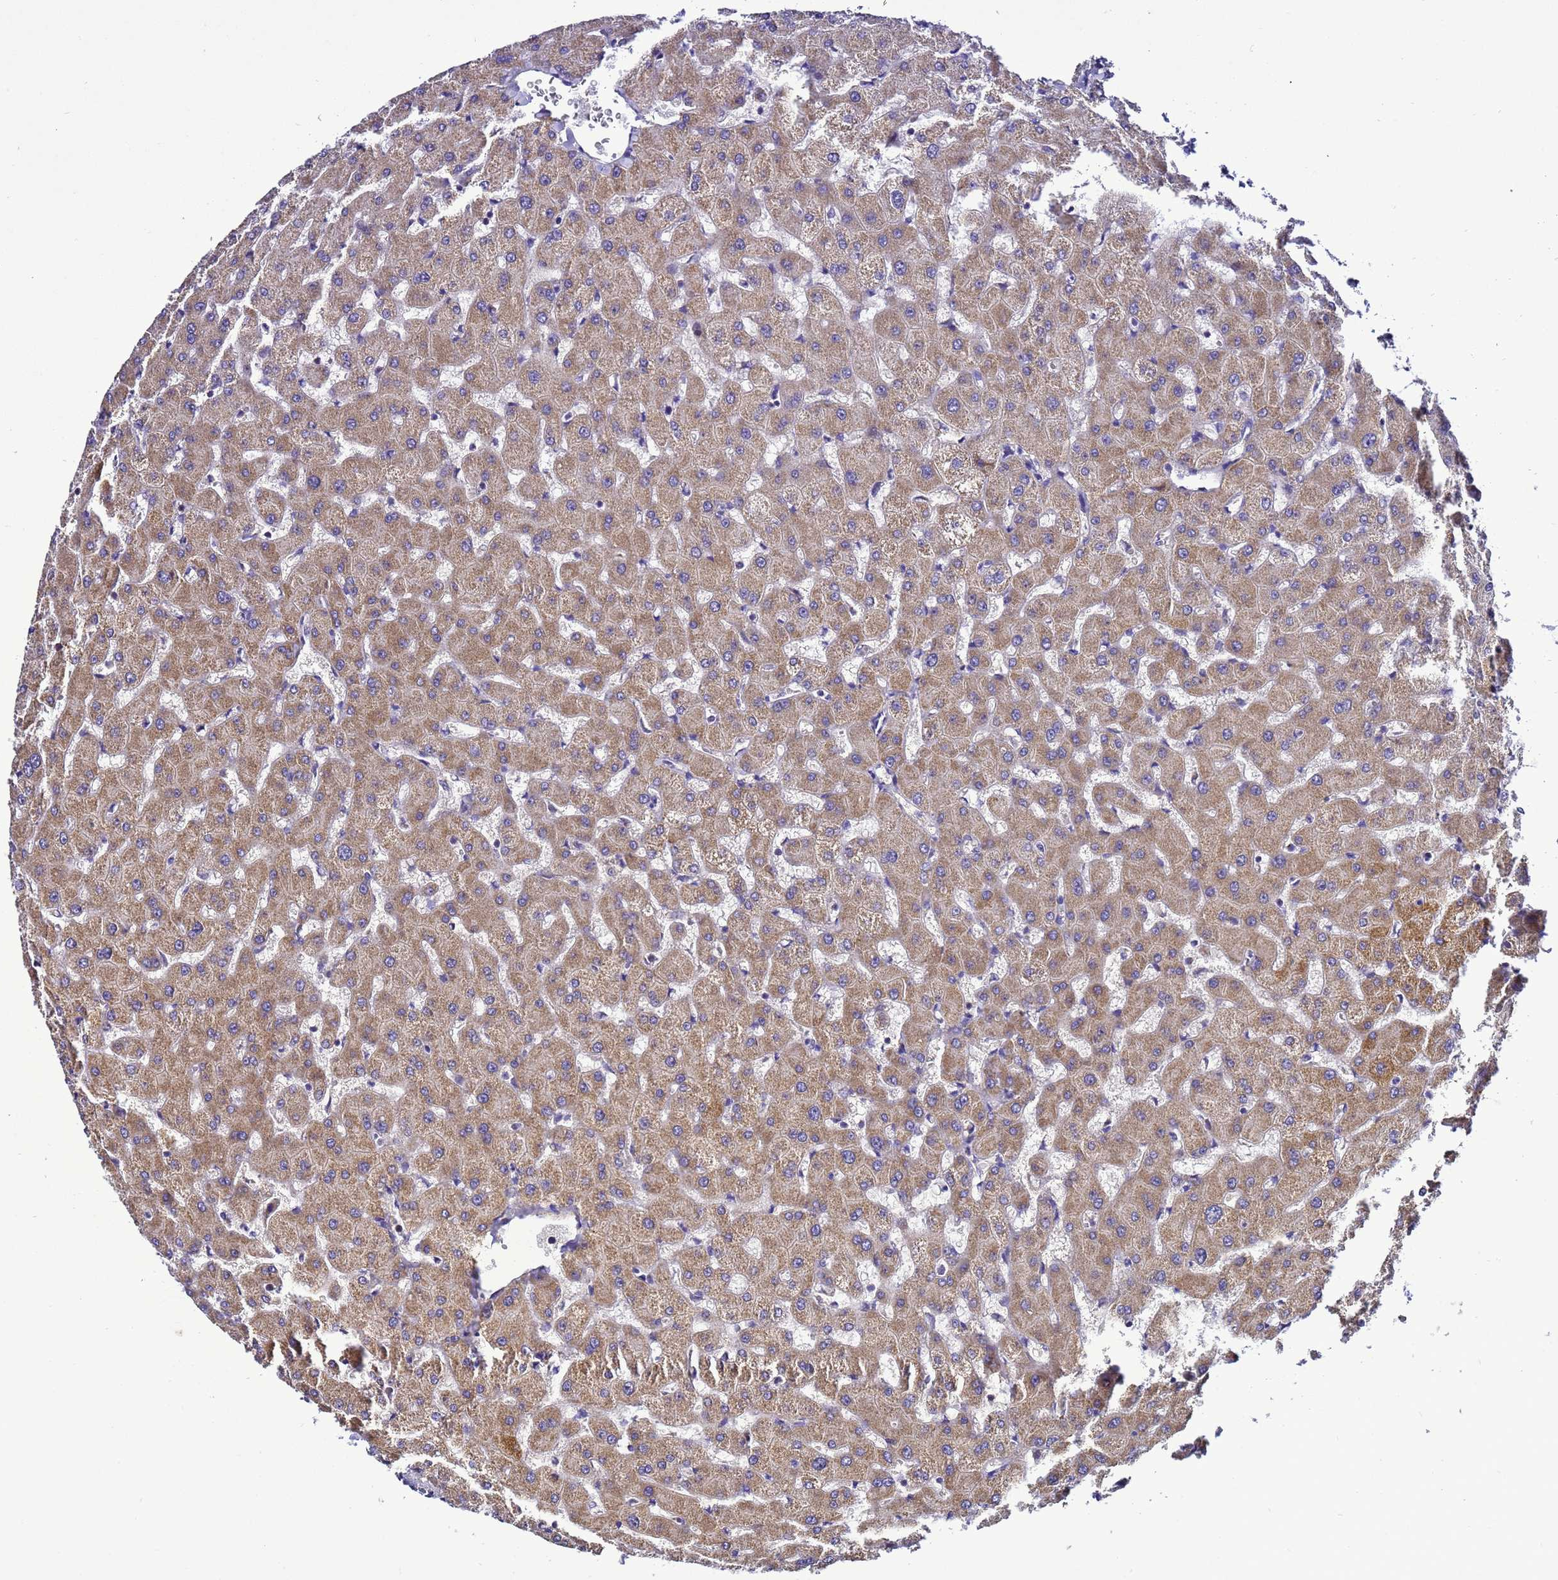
{"staining": {"intensity": "negative", "quantity": "none", "location": "none"}, "tissue": "liver", "cell_type": "Cholangiocytes", "image_type": "normal", "snomed": [{"axis": "morphology", "description": "Normal tissue, NOS"}, {"axis": "topography", "description": "Liver"}], "caption": "Immunohistochemistry of unremarkable liver displays no positivity in cholangiocytes. (Immunohistochemistry, brightfield microscopy, high magnification).", "gene": "HIGD2A", "patient": {"sex": "female", "age": 63}}